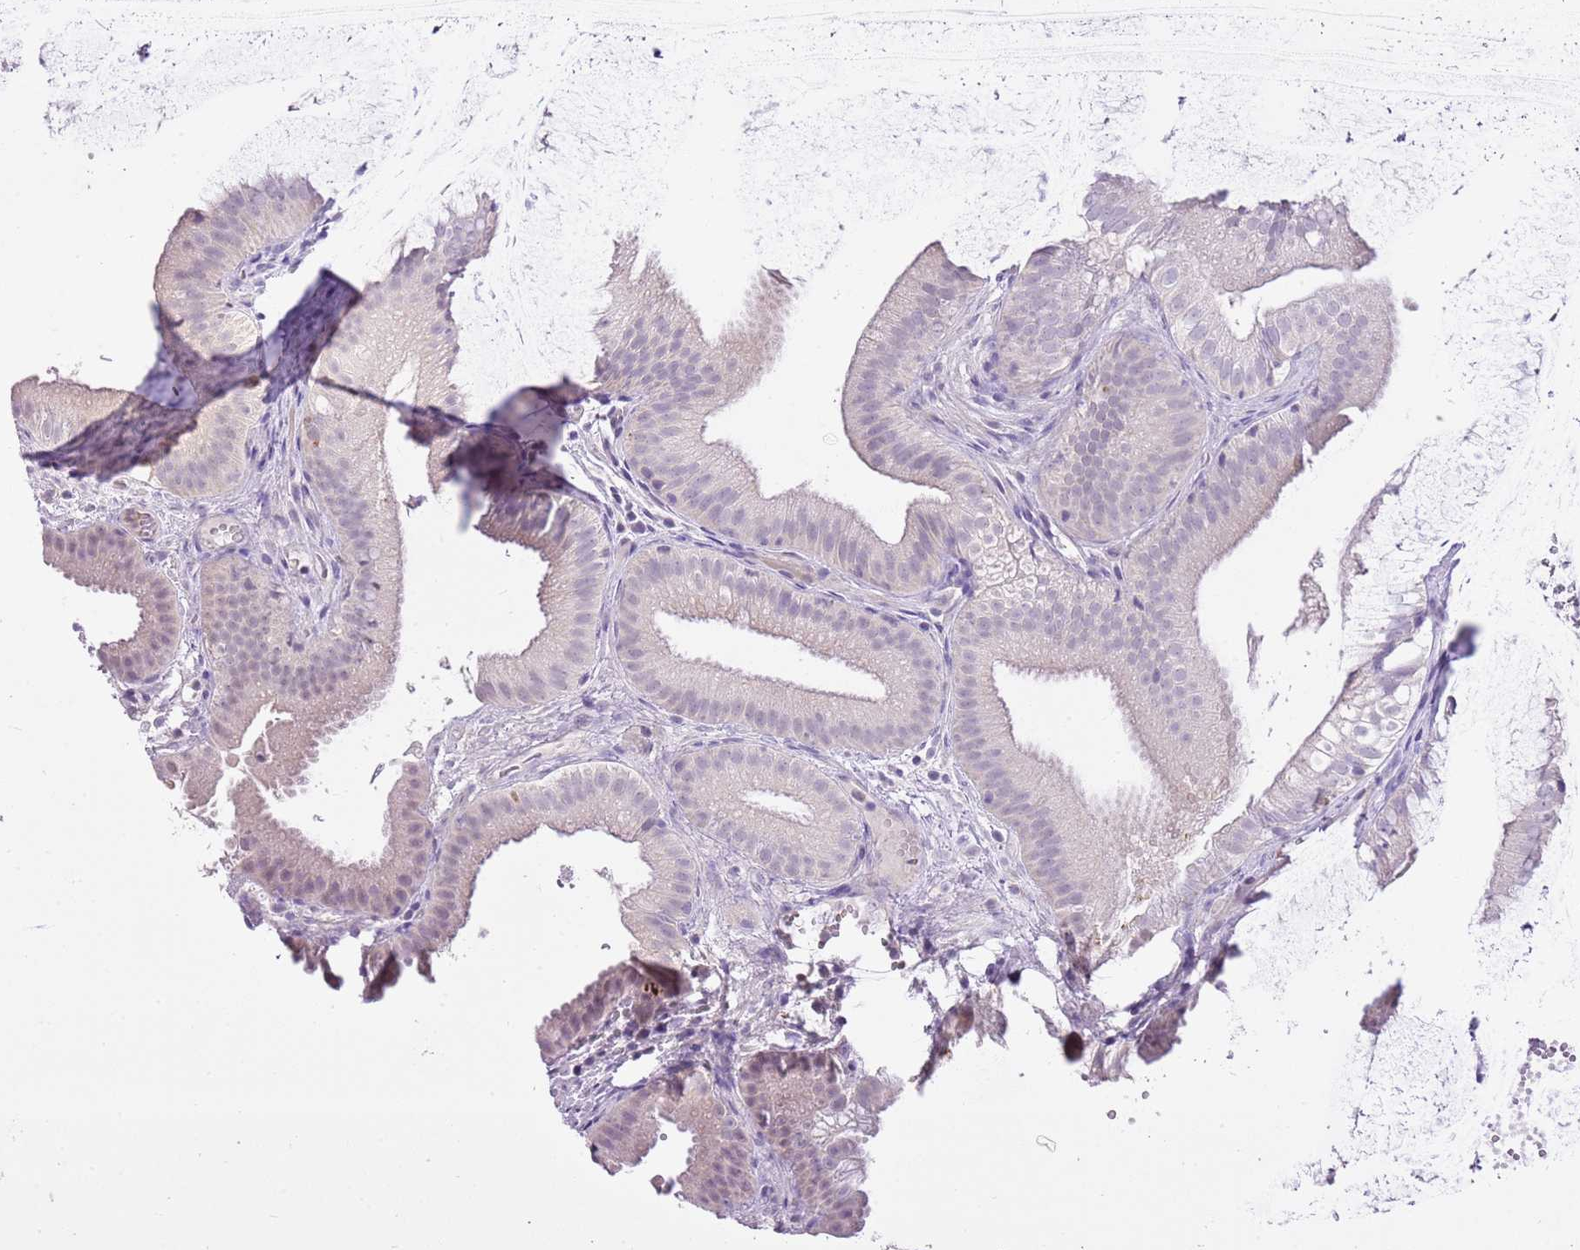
{"staining": {"intensity": "negative", "quantity": "none", "location": "none"}, "tissue": "gallbladder", "cell_type": "Glandular cells", "image_type": "normal", "snomed": [{"axis": "morphology", "description": "Normal tissue, NOS"}, {"axis": "topography", "description": "Gallbladder"}], "caption": "Glandular cells are negative for protein expression in unremarkable human gallbladder.", "gene": "XPO7", "patient": {"sex": "female", "age": 30}}